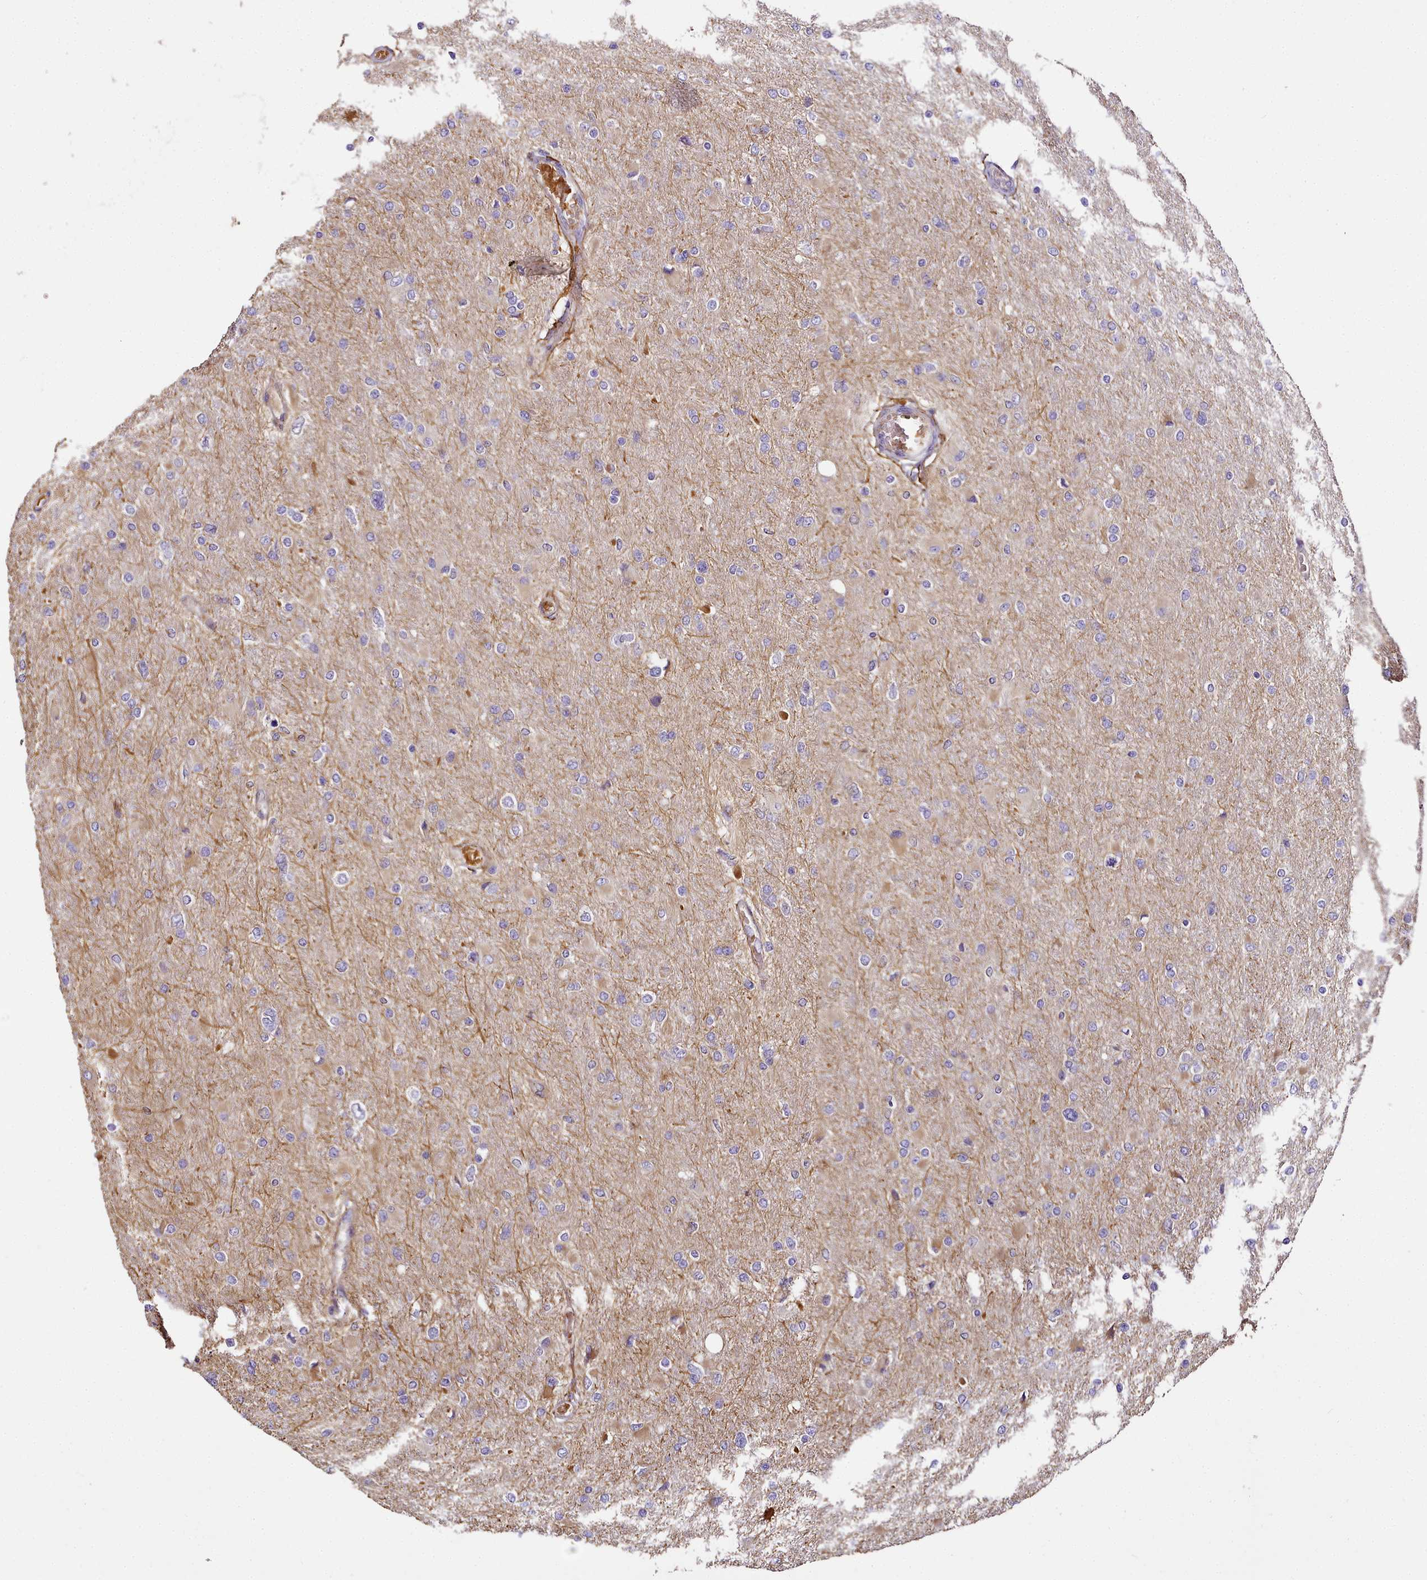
{"staining": {"intensity": "negative", "quantity": "none", "location": "none"}, "tissue": "glioma", "cell_type": "Tumor cells", "image_type": "cancer", "snomed": [{"axis": "morphology", "description": "Glioma, malignant, High grade"}, {"axis": "topography", "description": "Cerebral cortex"}], "caption": "High power microscopy image of an immunohistochemistry (IHC) histopathology image of glioma, revealing no significant staining in tumor cells. (DAB immunohistochemistry with hematoxylin counter stain).", "gene": "NBPF1", "patient": {"sex": "female", "age": 36}}